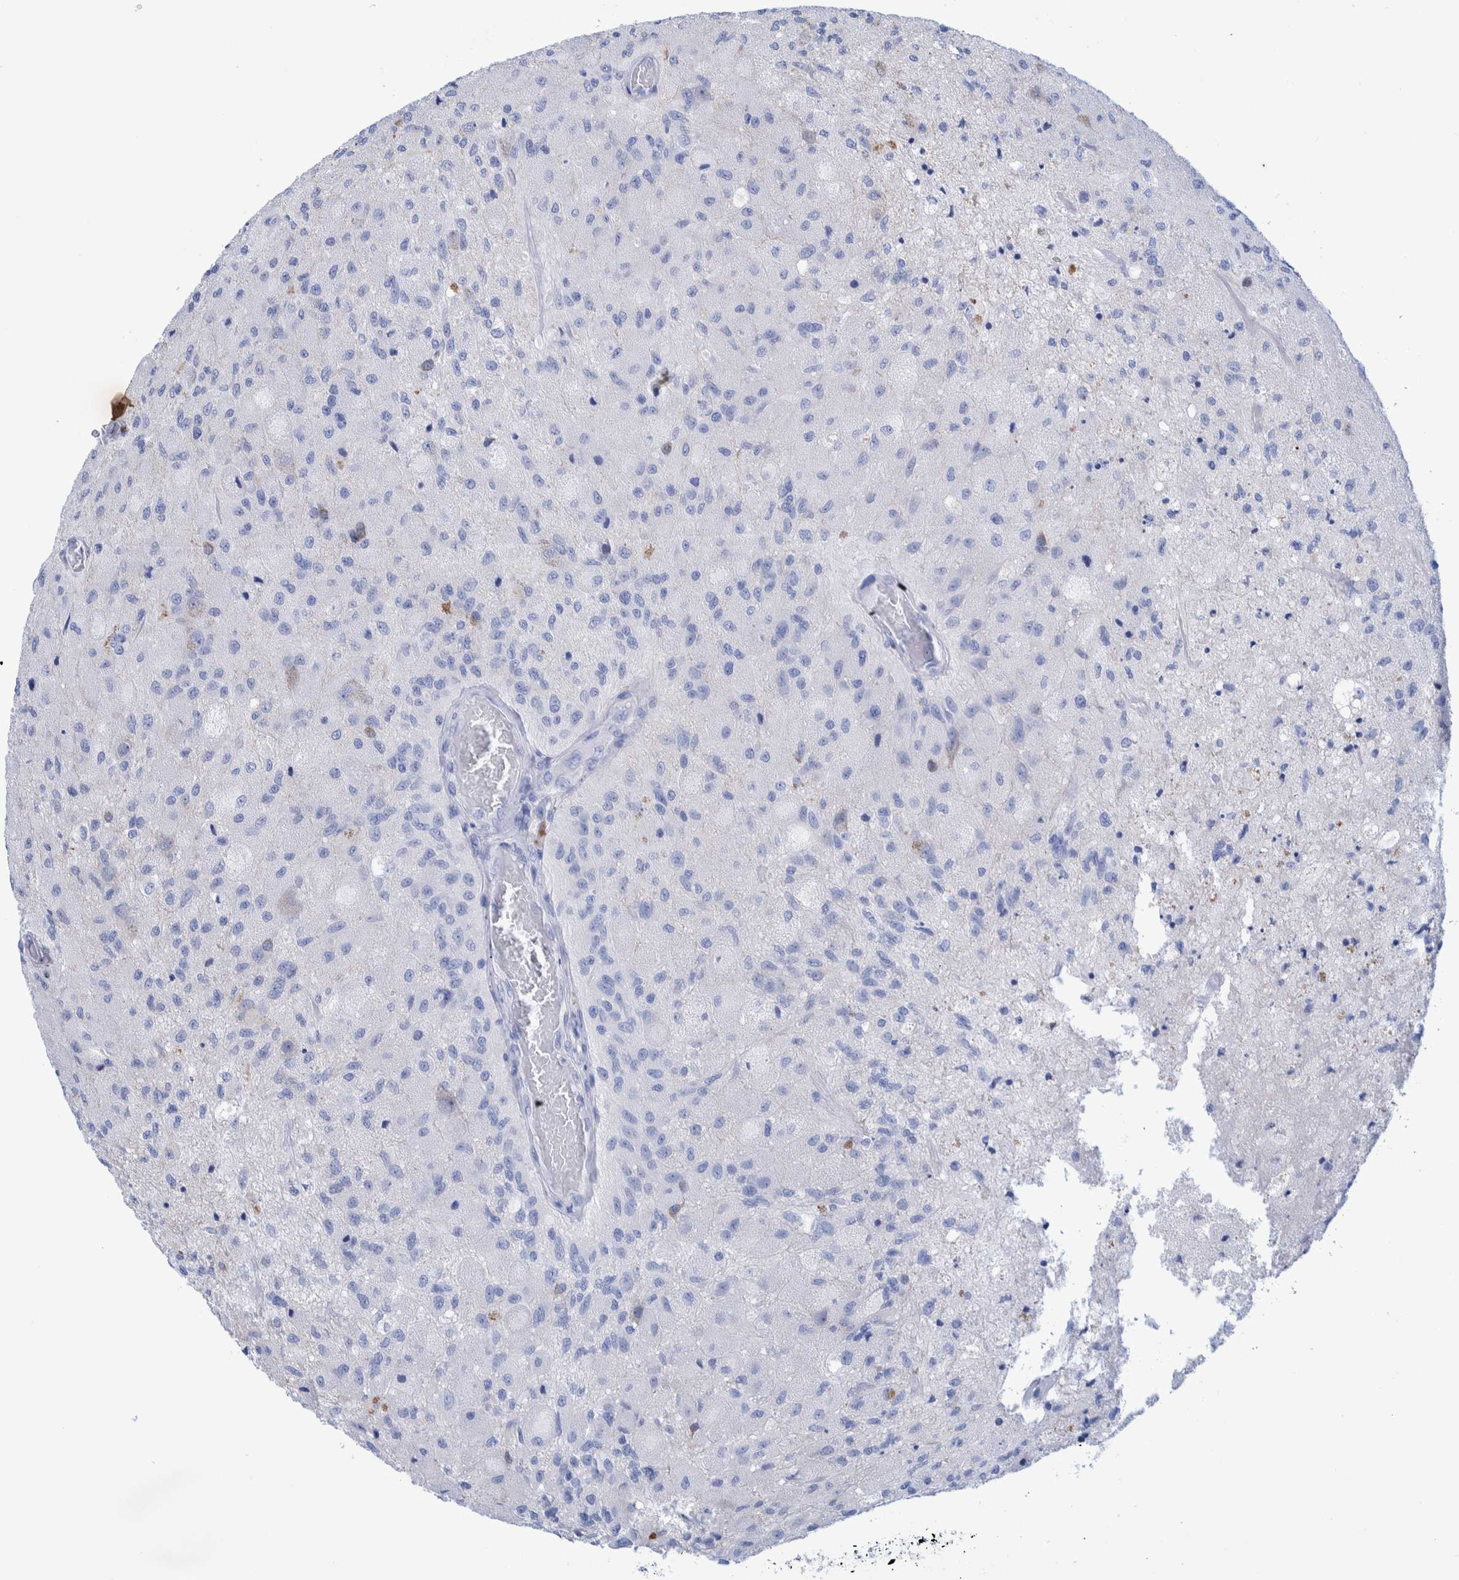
{"staining": {"intensity": "negative", "quantity": "none", "location": "none"}, "tissue": "glioma", "cell_type": "Tumor cells", "image_type": "cancer", "snomed": [{"axis": "morphology", "description": "Normal tissue, NOS"}, {"axis": "morphology", "description": "Glioma, malignant, High grade"}, {"axis": "topography", "description": "Cerebral cortex"}], "caption": "A histopathology image of glioma stained for a protein demonstrates no brown staining in tumor cells.", "gene": "PERP", "patient": {"sex": "male", "age": 77}}